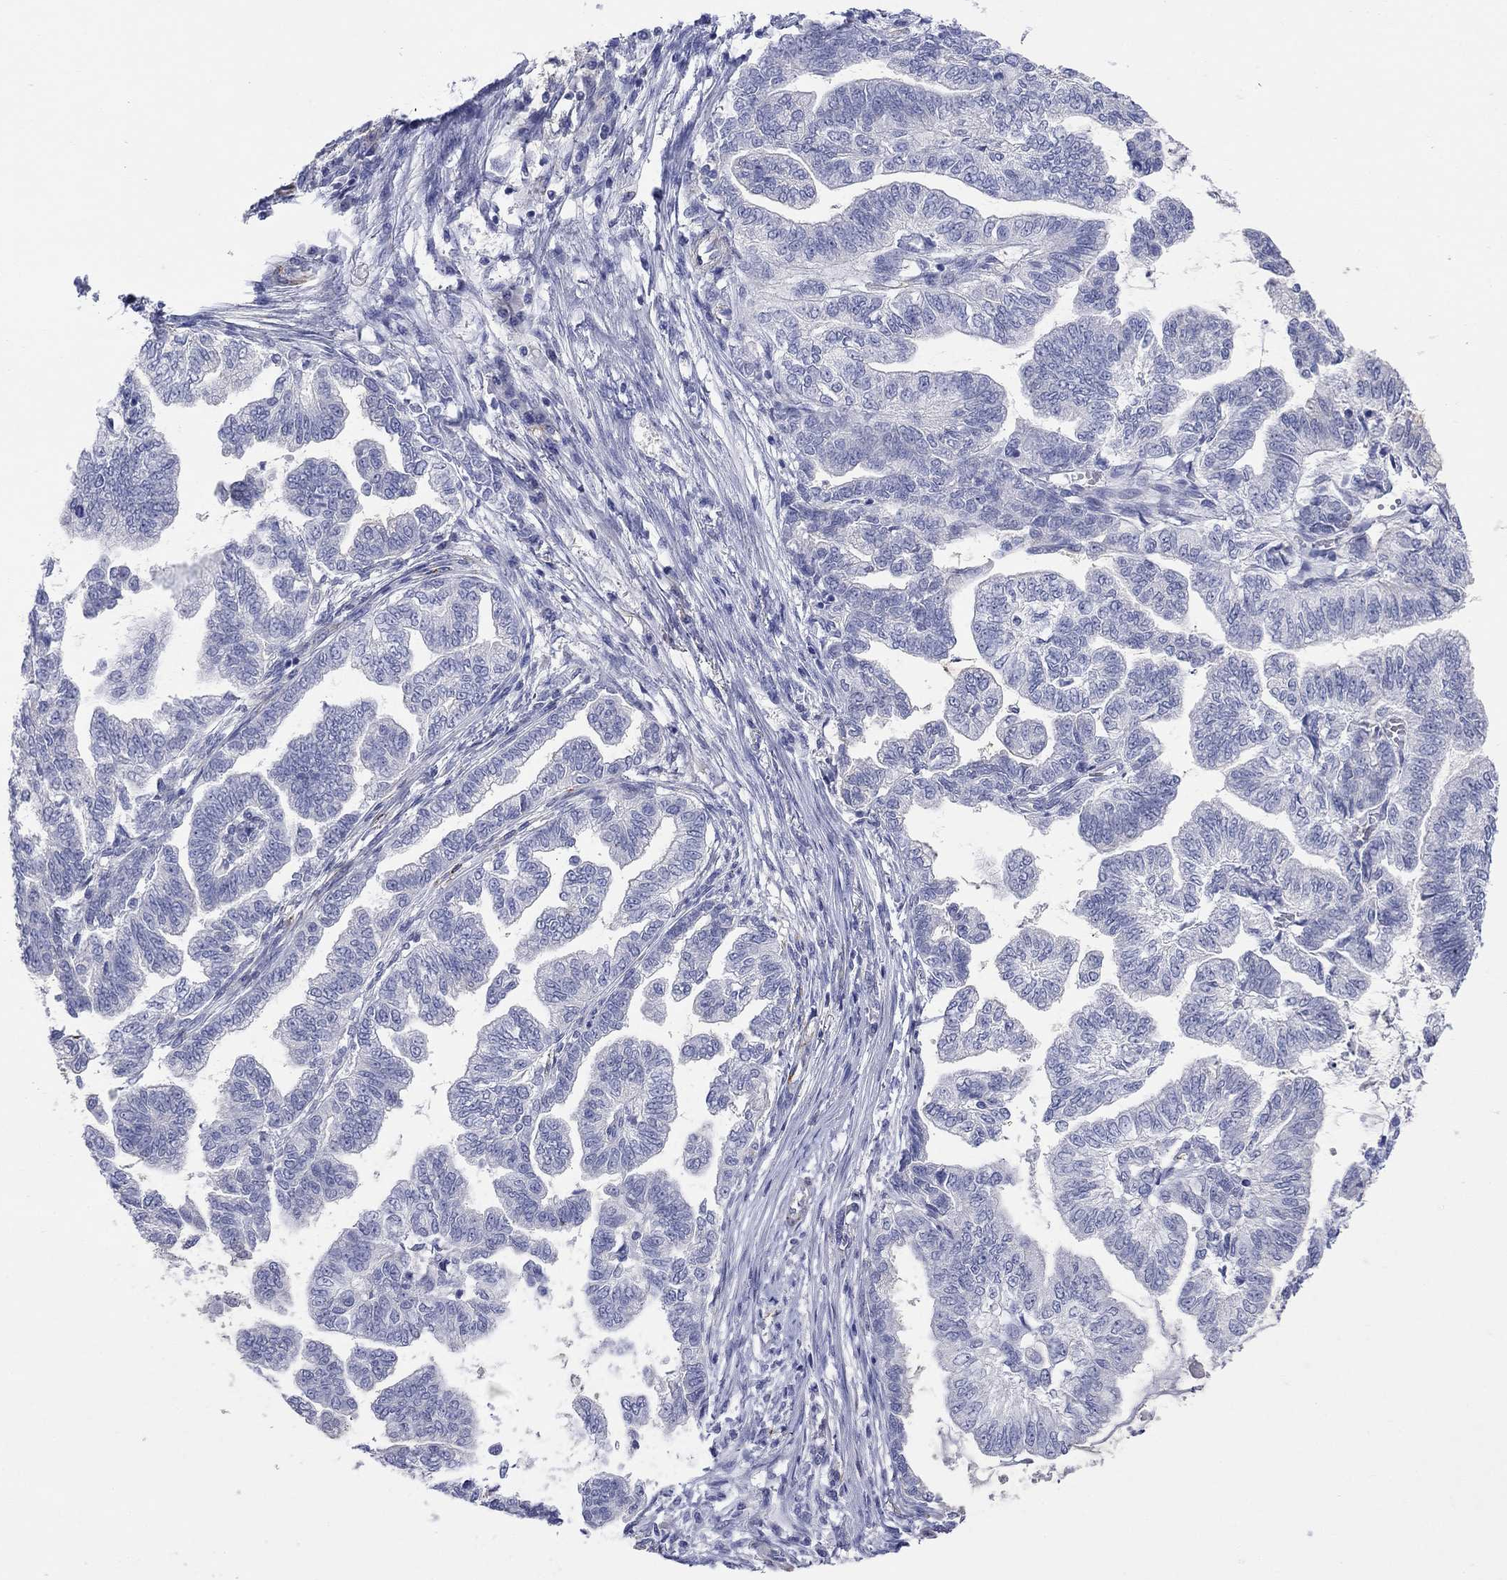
{"staining": {"intensity": "negative", "quantity": "none", "location": "none"}, "tissue": "stomach cancer", "cell_type": "Tumor cells", "image_type": "cancer", "snomed": [{"axis": "morphology", "description": "Adenocarcinoma, NOS"}, {"axis": "topography", "description": "Stomach"}], "caption": "This is an immunohistochemistry (IHC) micrograph of human stomach adenocarcinoma. There is no expression in tumor cells.", "gene": "PTPRZ1", "patient": {"sex": "male", "age": 83}}